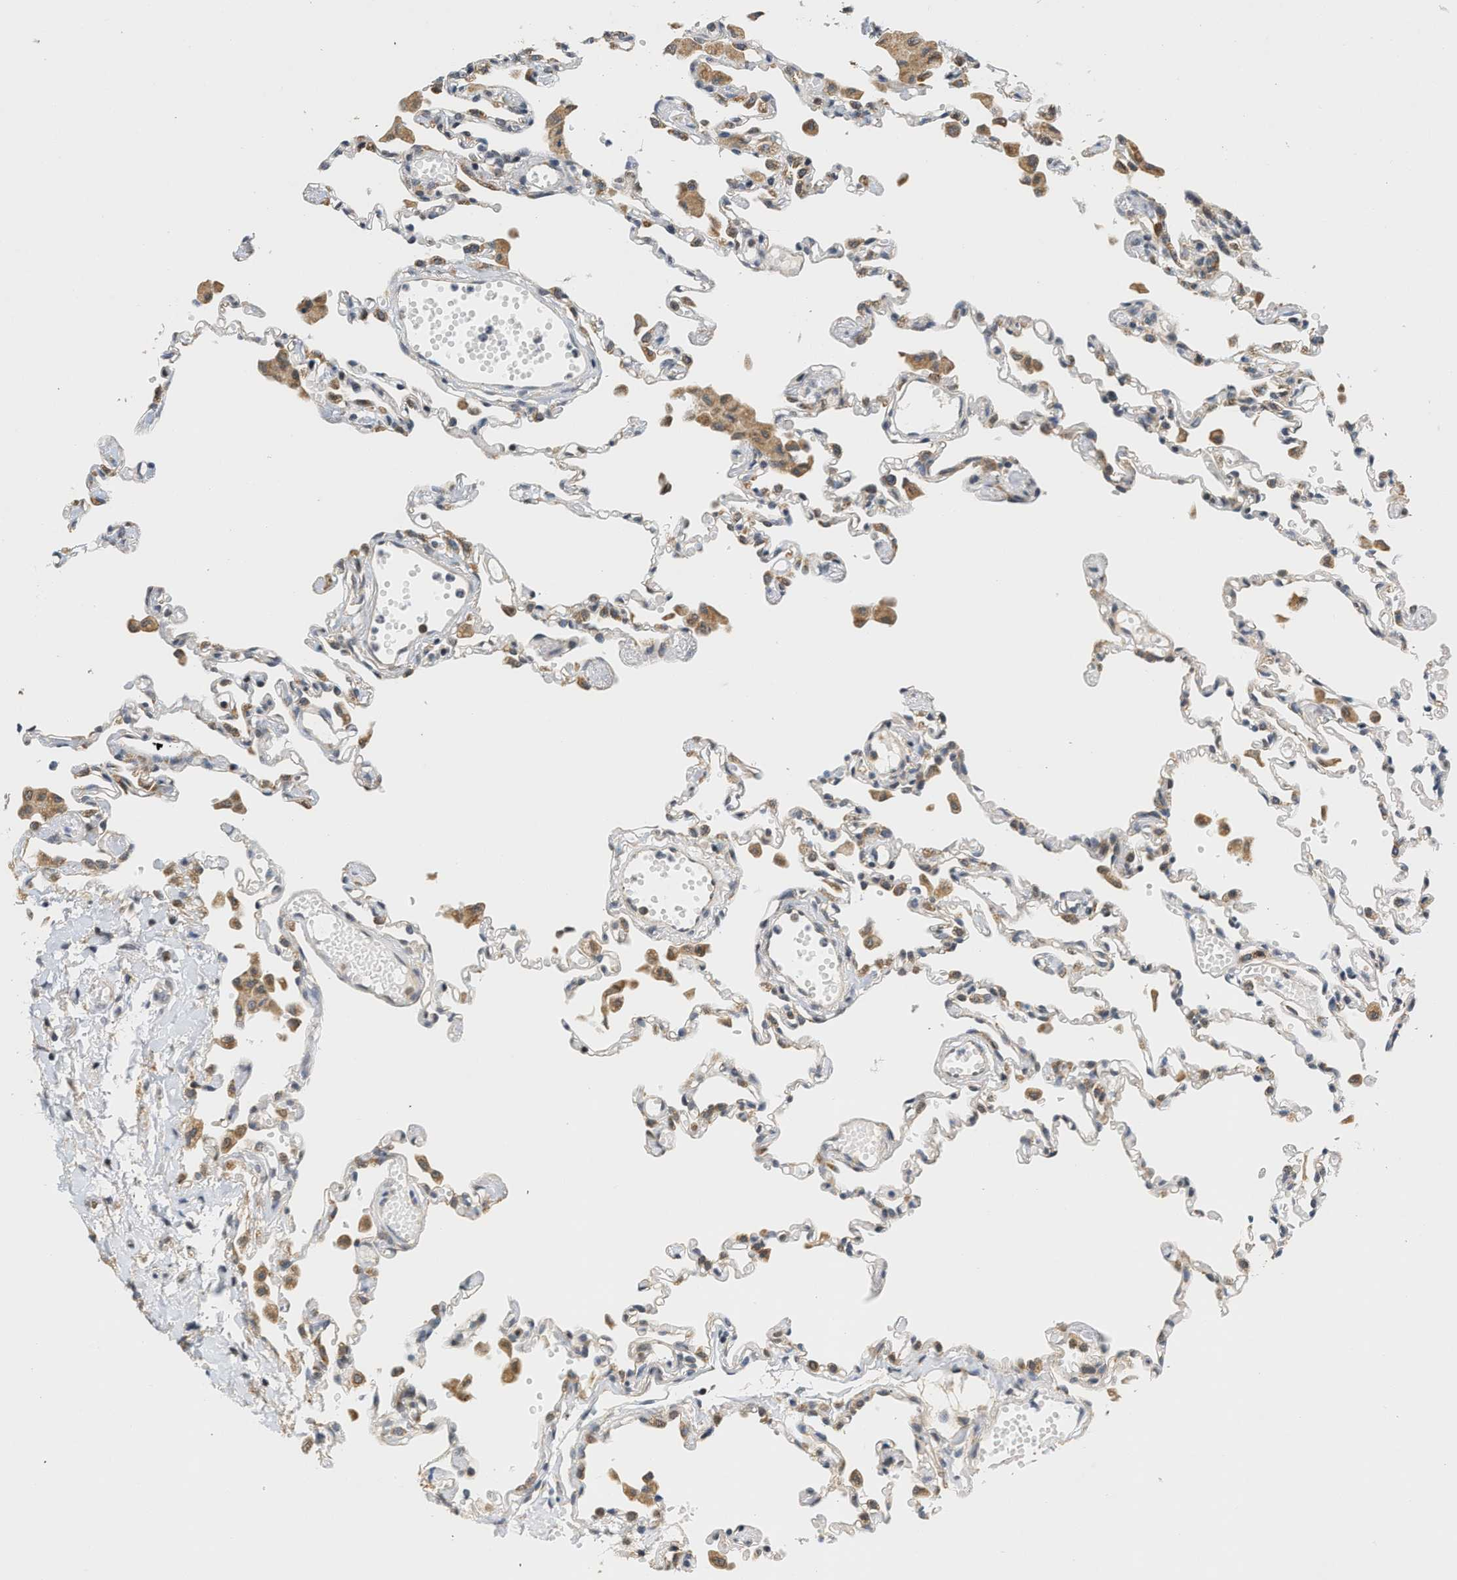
{"staining": {"intensity": "moderate", "quantity": "25%-75%", "location": "cytoplasmic/membranous"}, "tissue": "lung", "cell_type": "Alveolar cells", "image_type": "normal", "snomed": [{"axis": "morphology", "description": "Normal tissue, NOS"}, {"axis": "topography", "description": "Bronchus"}, {"axis": "topography", "description": "Lung"}], "caption": "Lung stained with DAB (3,3'-diaminobenzidine) immunohistochemistry (IHC) demonstrates medium levels of moderate cytoplasmic/membranous expression in about 25%-75% of alveolar cells.", "gene": "GIGYF1", "patient": {"sex": "female", "age": 49}}